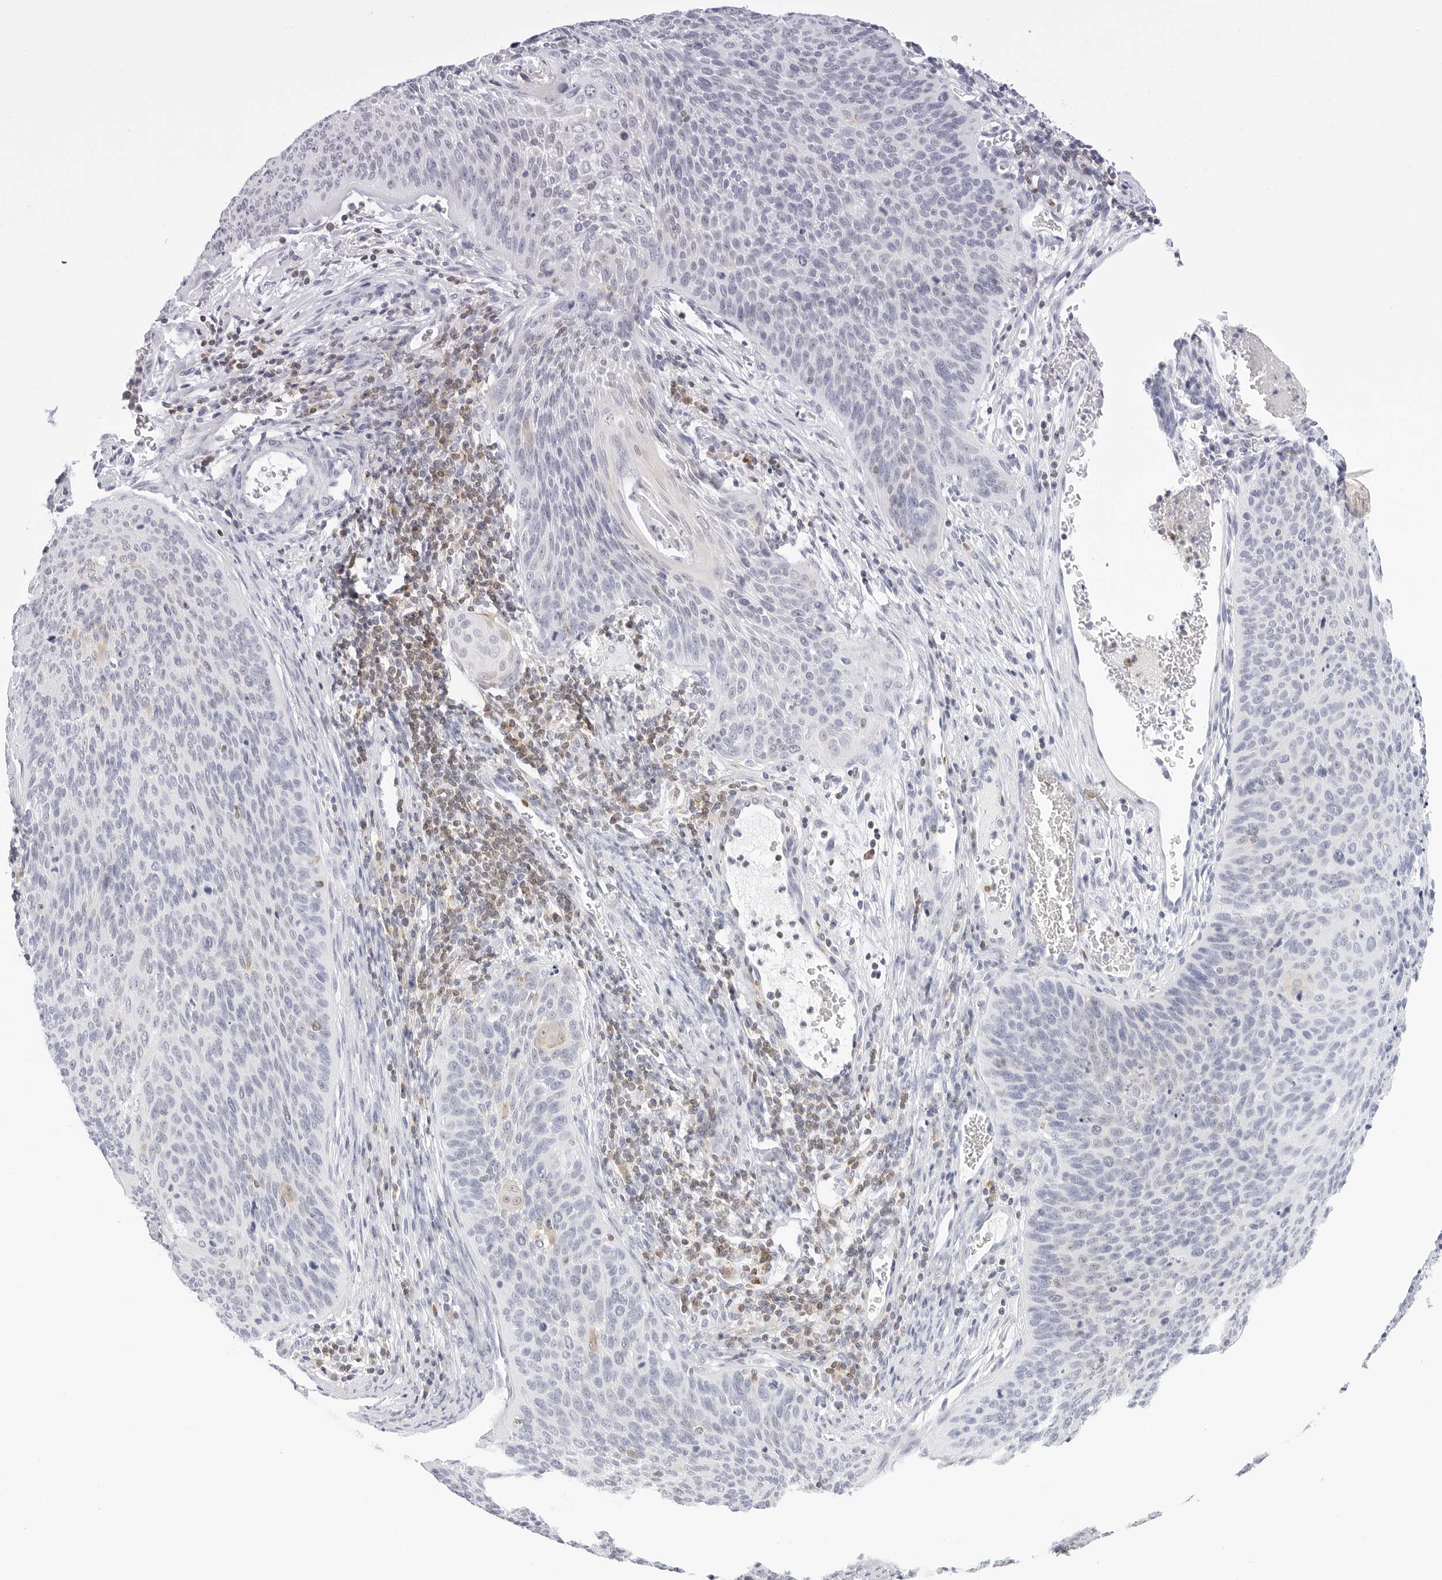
{"staining": {"intensity": "weak", "quantity": "<25%", "location": "cytoplasmic/membranous,nuclear"}, "tissue": "cervical cancer", "cell_type": "Tumor cells", "image_type": "cancer", "snomed": [{"axis": "morphology", "description": "Squamous cell carcinoma, NOS"}, {"axis": "topography", "description": "Cervix"}], "caption": "The histopathology image reveals no staining of tumor cells in cervical cancer (squamous cell carcinoma).", "gene": "SLC9A3R1", "patient": {"sex": "female", "age": 55}}